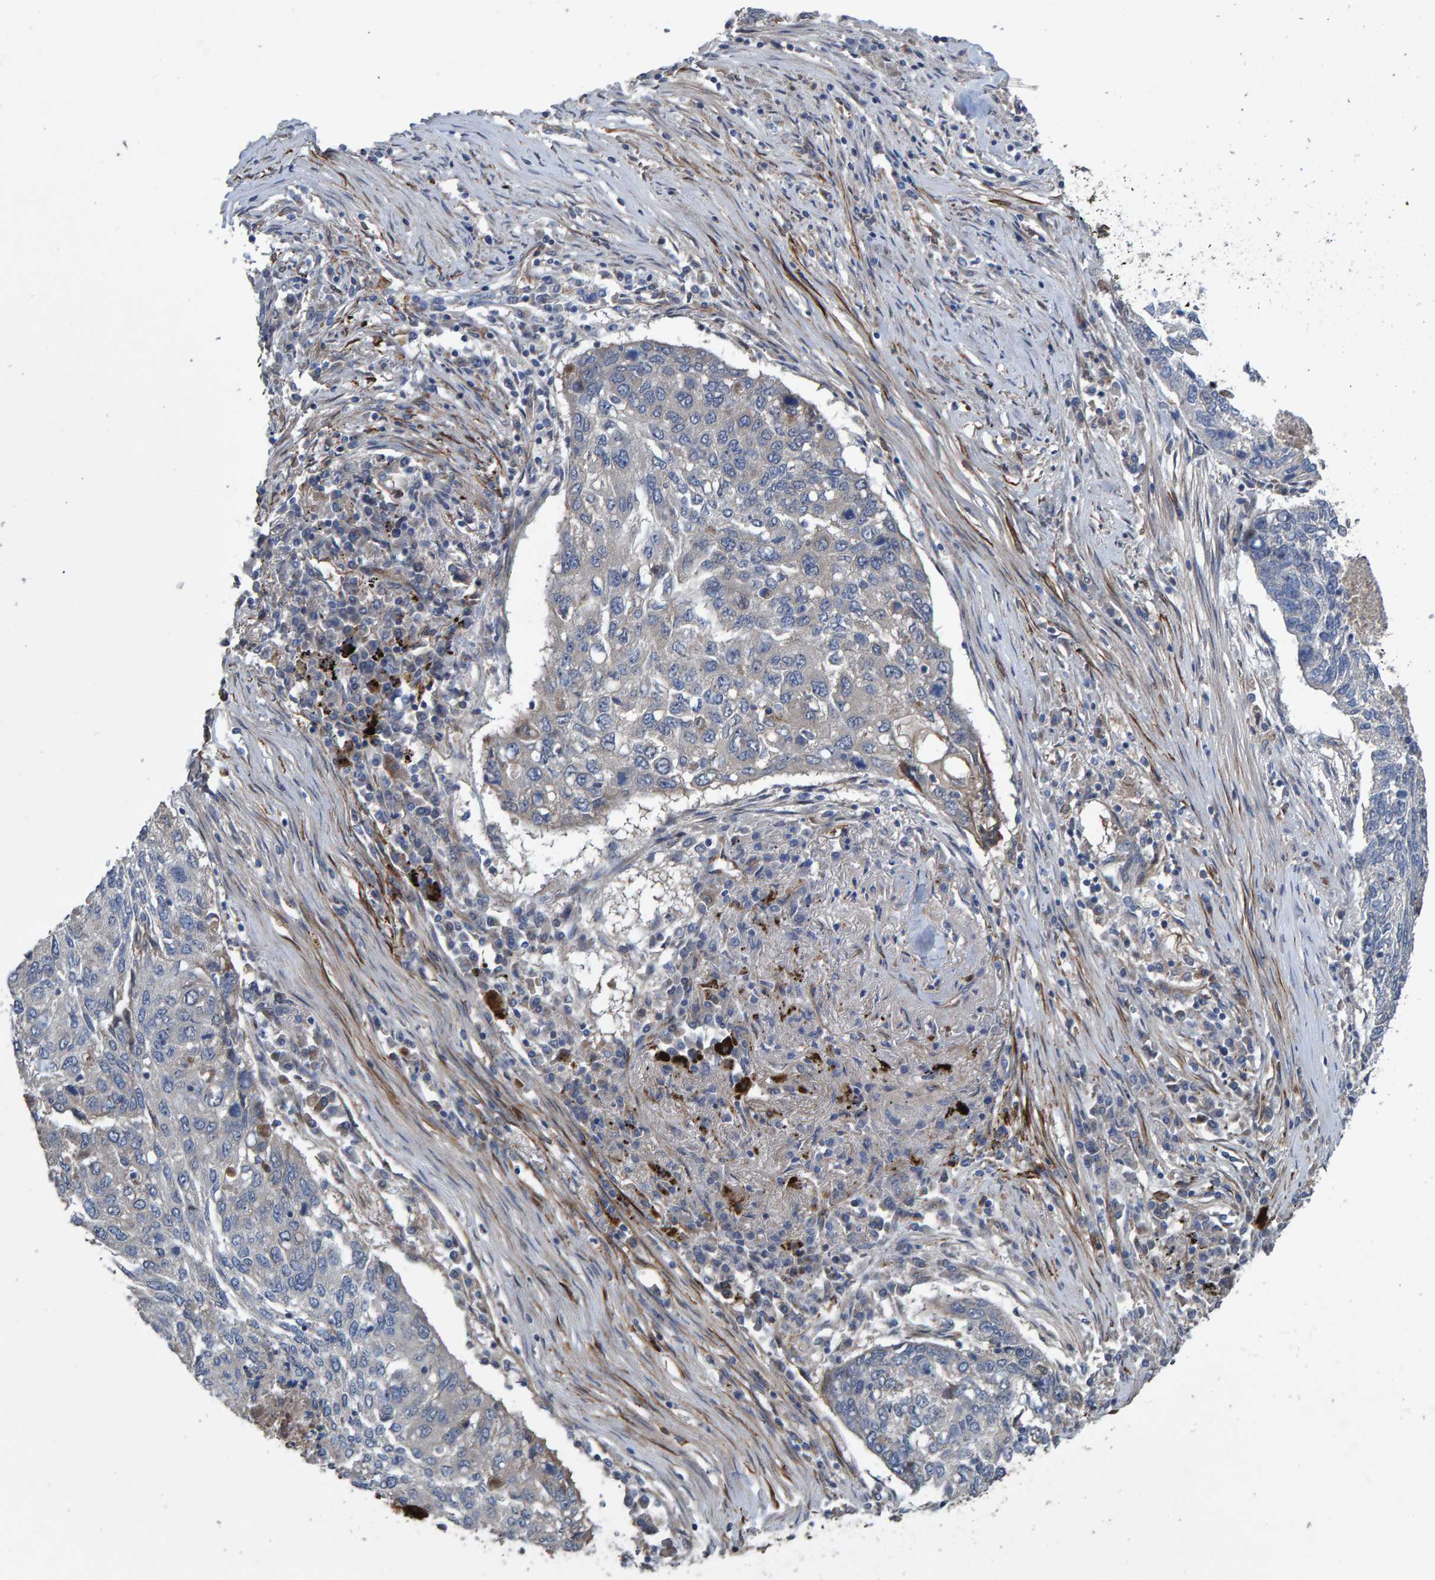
{"staining": {"intensity": "negative", "quantity": "none", "location": "none"}, "tissue": "lung cancer", "cell_type": "Tumor cells", "image_type": "cancer", "snomed": [{"axis": "morphology", "description": "Squamous cell carcinoma, NOS"}, {"axis": "topography", "description": "Lung"}], "caption": "Squamous cell carcinoma (lung) was stained to show a protein in brown. There is no significant positivity in tumor cells. The staining is performed using DAB brown chromogen with nuclei counter-stained in using hematoxylin.", "gene": "SLIT2", "patient": {"sex": "female", "age": 63}}